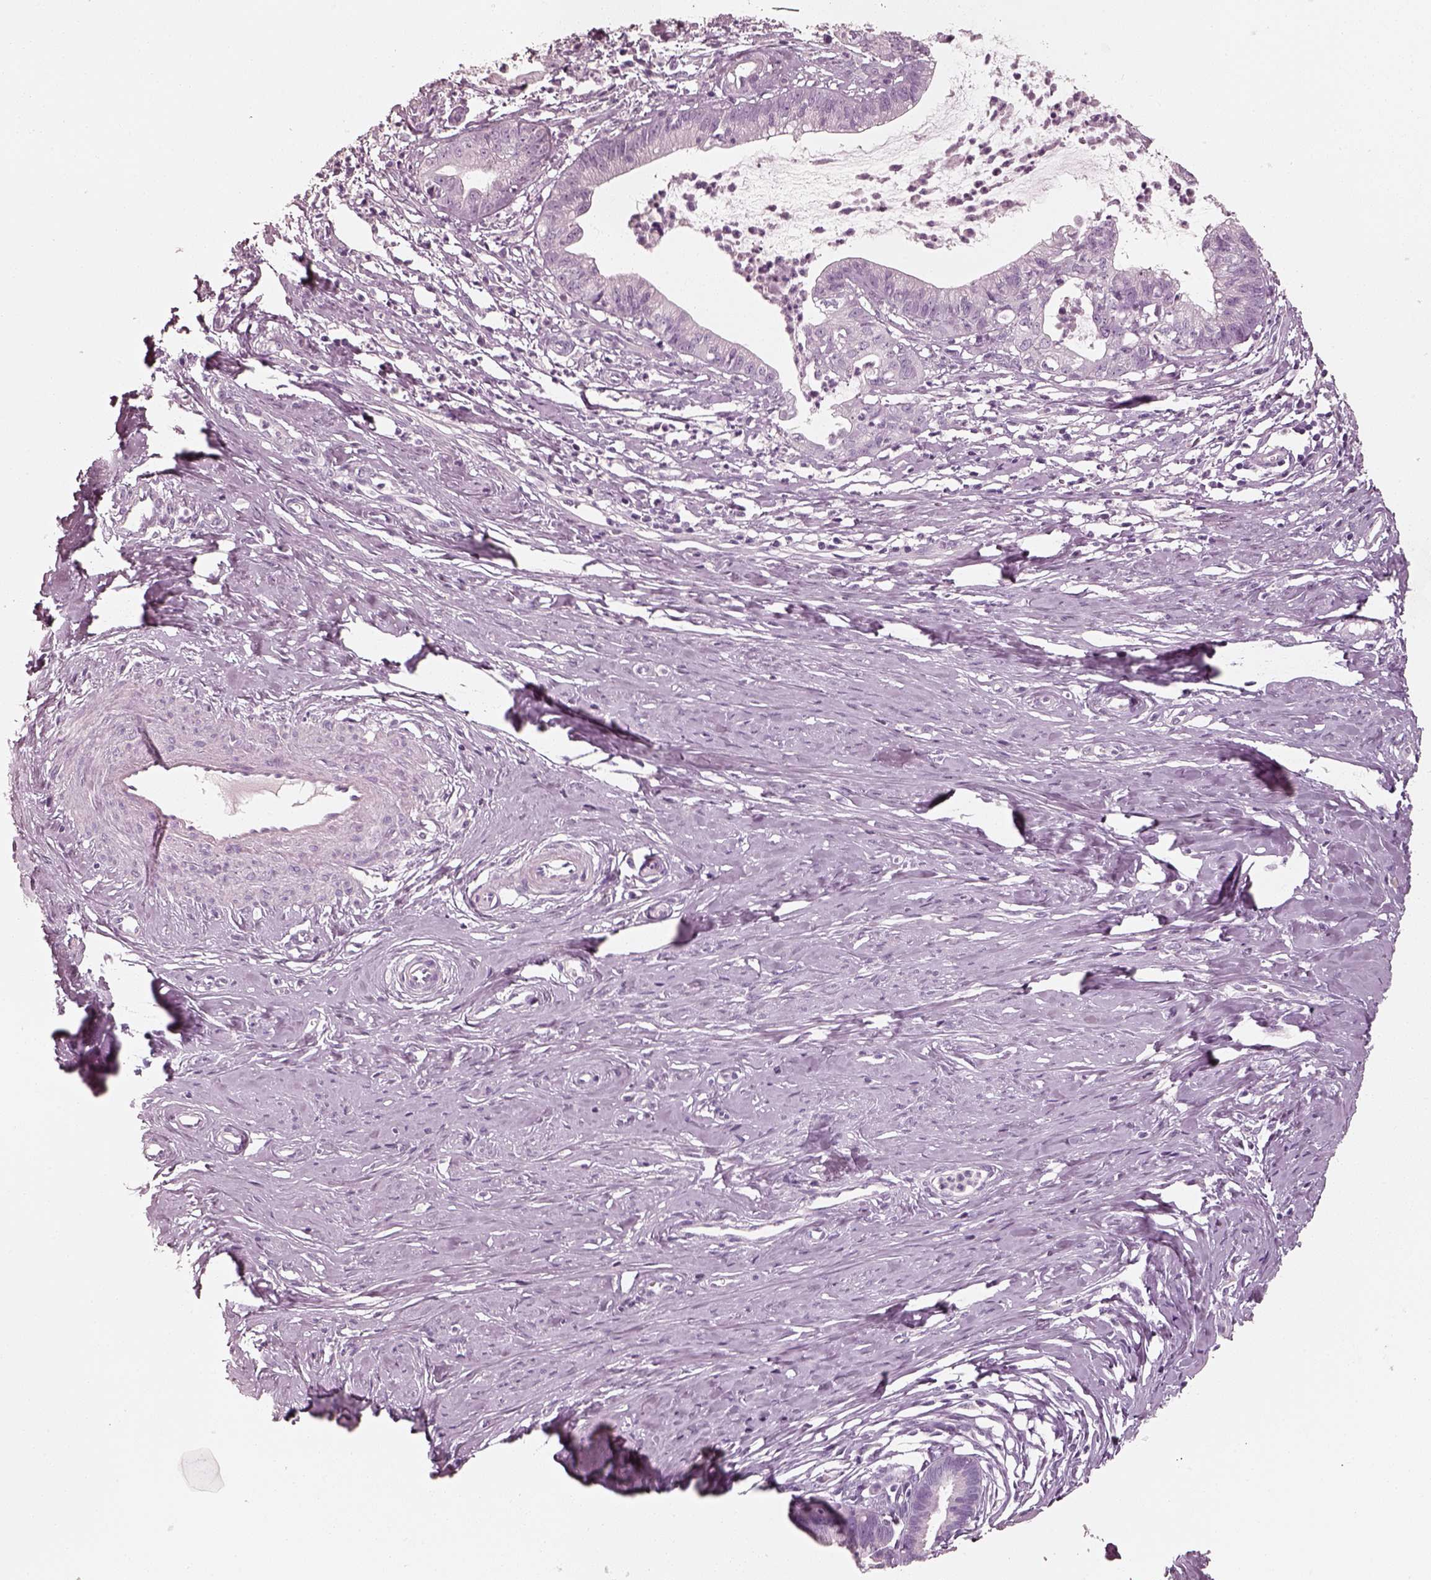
{"staining": {"intensity": "negative", "quantity": "none", "location": "none"}, "tissue": "cervical cancer", "cell_type": "Tumor cells", "image_type": "cancer", "snomed": [{"axis": "morphology", "description": "Normal tissue, NOS"}, {"axis": "morphology", "description": "Adenocarcinoma, NOS"}, {"axis": "topography", "description": "Cervix"}], "caption": "This is an immunohistochemistry histopathology image of human cervical cancer. There is no positivity in tumor cells.", "gene": "R3HDML", "patient": {"sex": "female", "age": 38}}